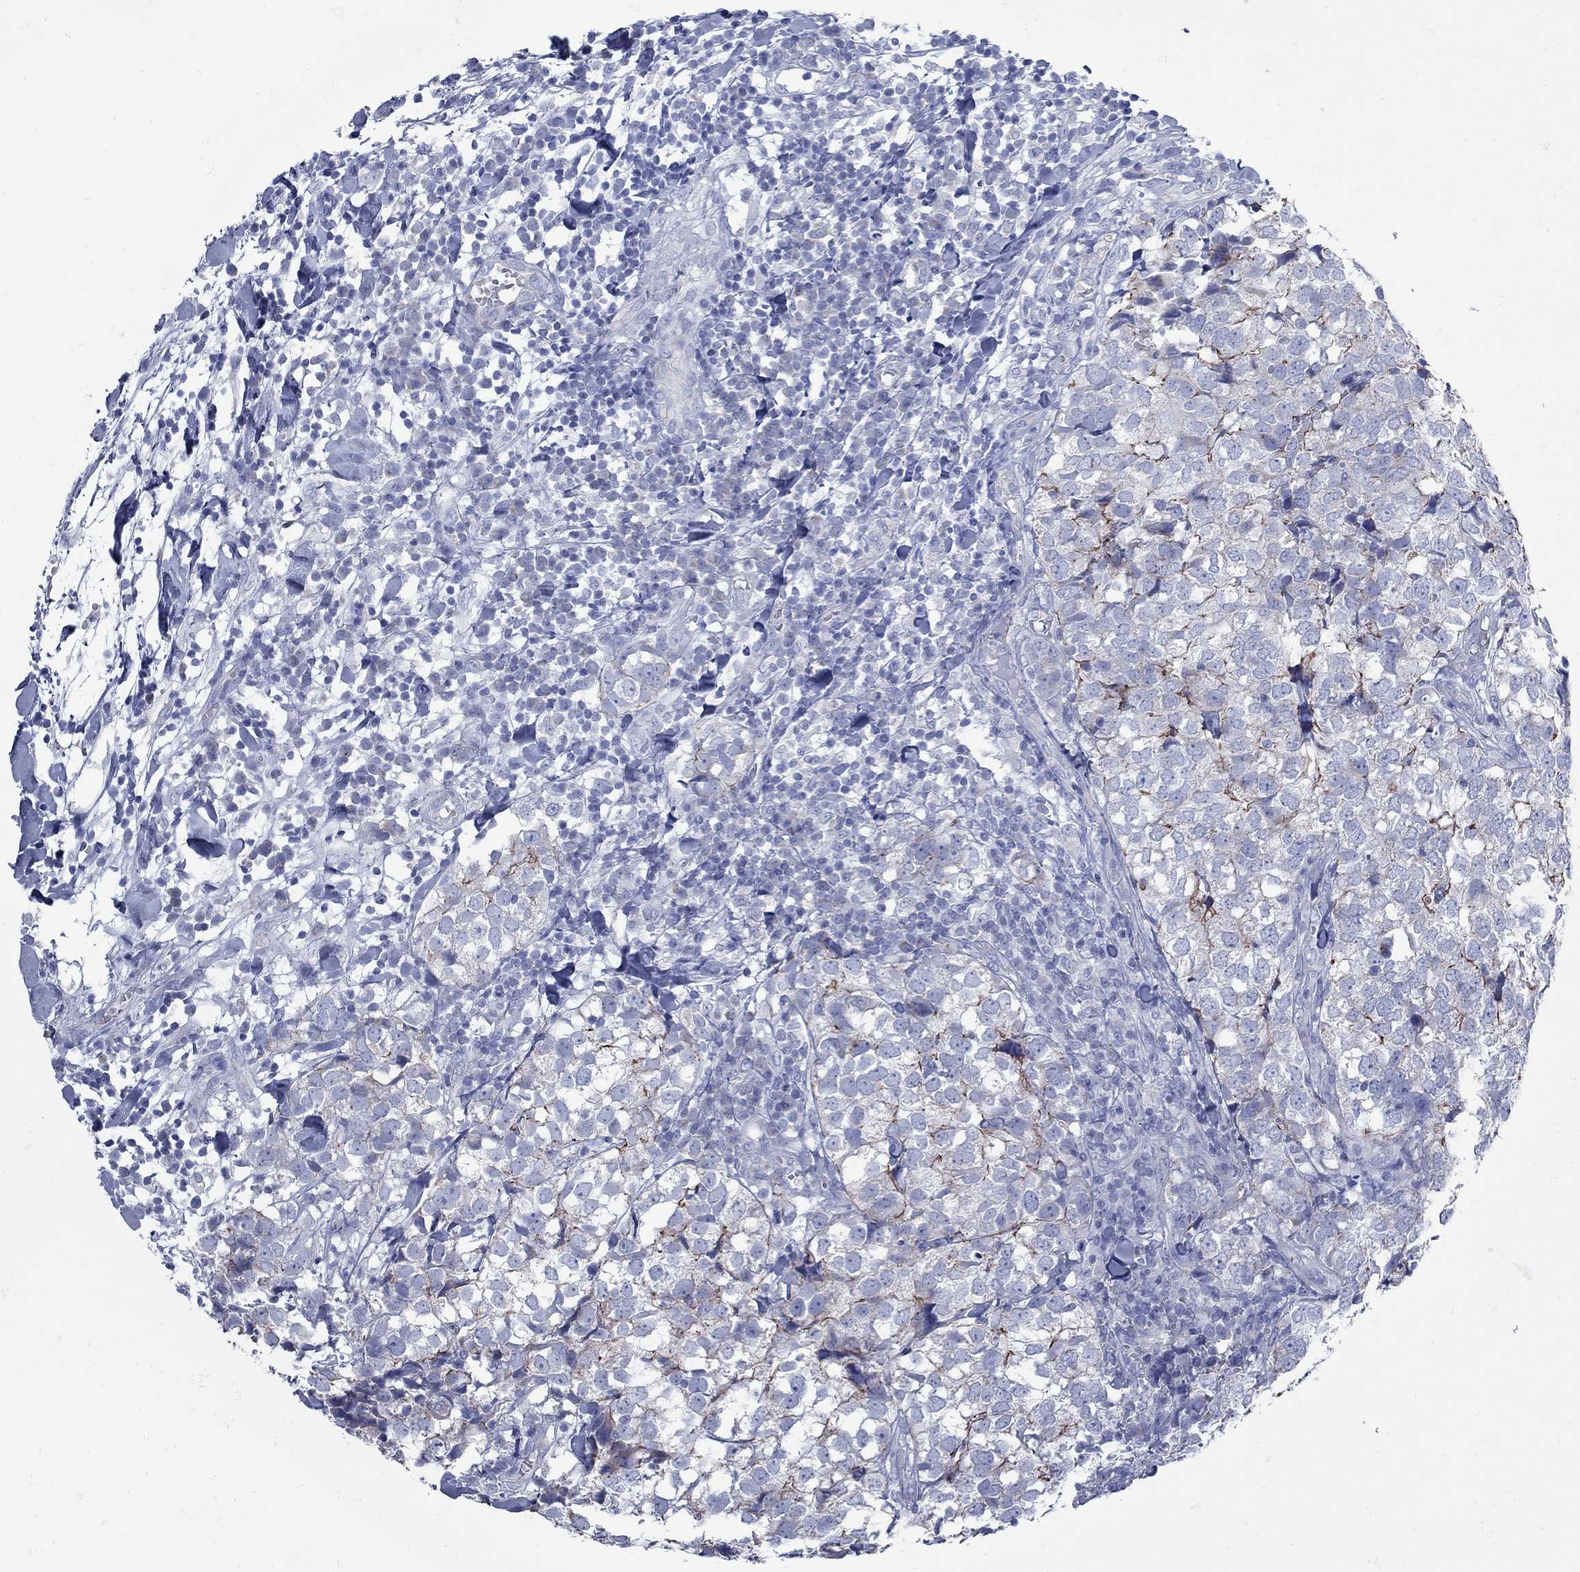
{"staining": {"intensity": "strong", "quantity": "<25%", "location": "cytoplasmic/membranous"}, "tissue": "breast cancer", "cell_type": "Tumor cells", "image_type": "cancer", "snomed": [{"axis": "morphology", "description": "Duct carcinoma"}, {"axis": "topography", "description": "Breast"}], "caption": "Approximately <25% of tumor cells in human breast infiltrating ductal carcinoma exhibit strong cytoplasmic/membranous protein staining as visualized by brown immunohistochemical staining.", "gene": "PDZD3", "patient": {"sex": "female", "age": 30}}